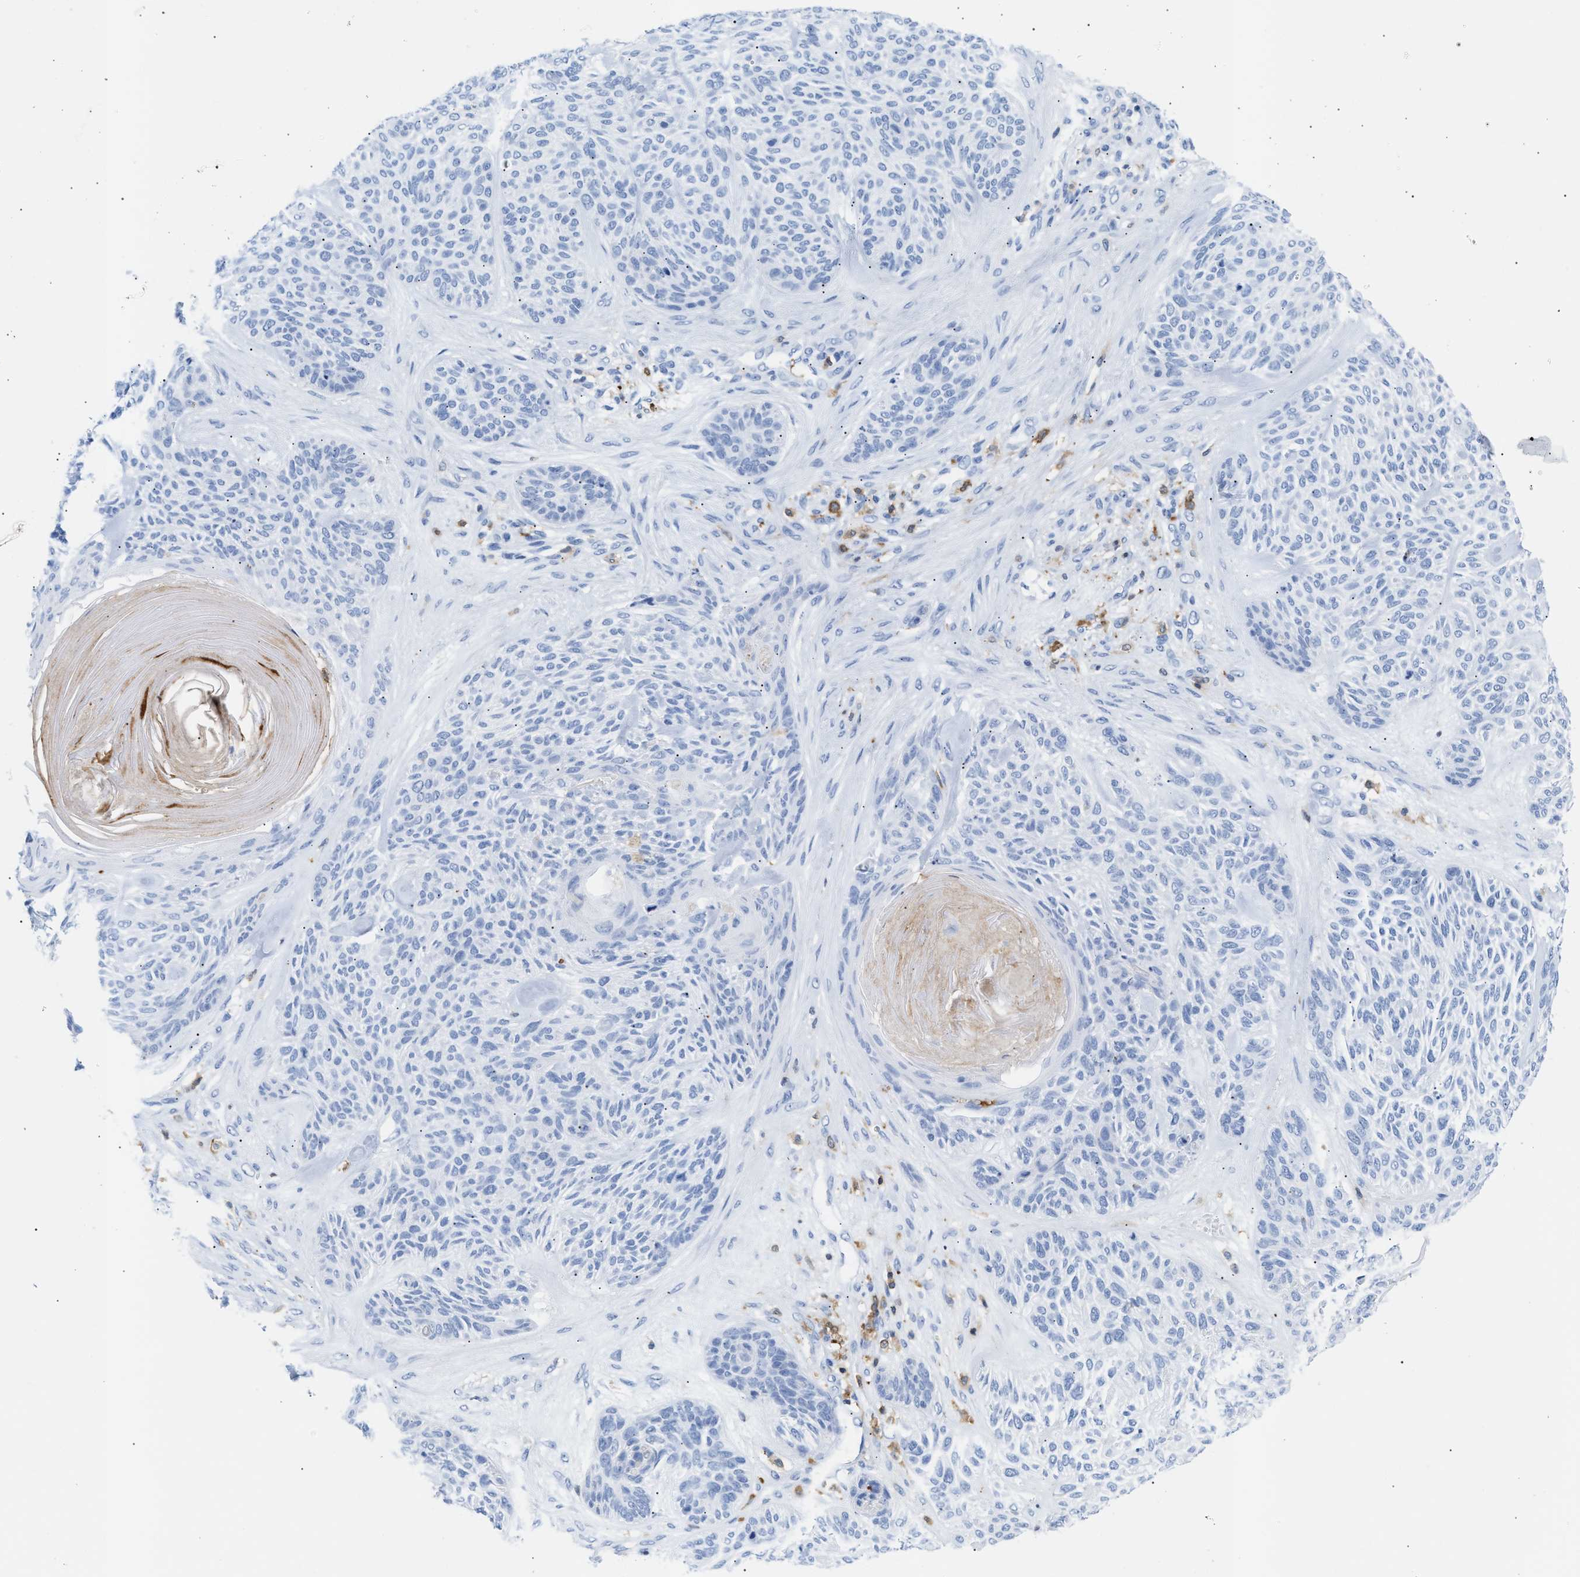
{"staining": {"intensity": "negative", "quantity": "none", "location": "none"}, "tissue": "skin cancer", "cell_type": "Tumor cells", "image_type": "cancer", "snomed": [{"axis": "morphology", "description": "Basal cell carcinoma"}, {"axis": "topography", "description": "Skin"}], "caption": "Tumor cells show no significant staining in basal cell carcinoma (skin). (Brightfield microscopy of DAB immunohistochemistry at high magnification).", "gene": "LCP1", "patient": {"sex": "male", "age": 55}}